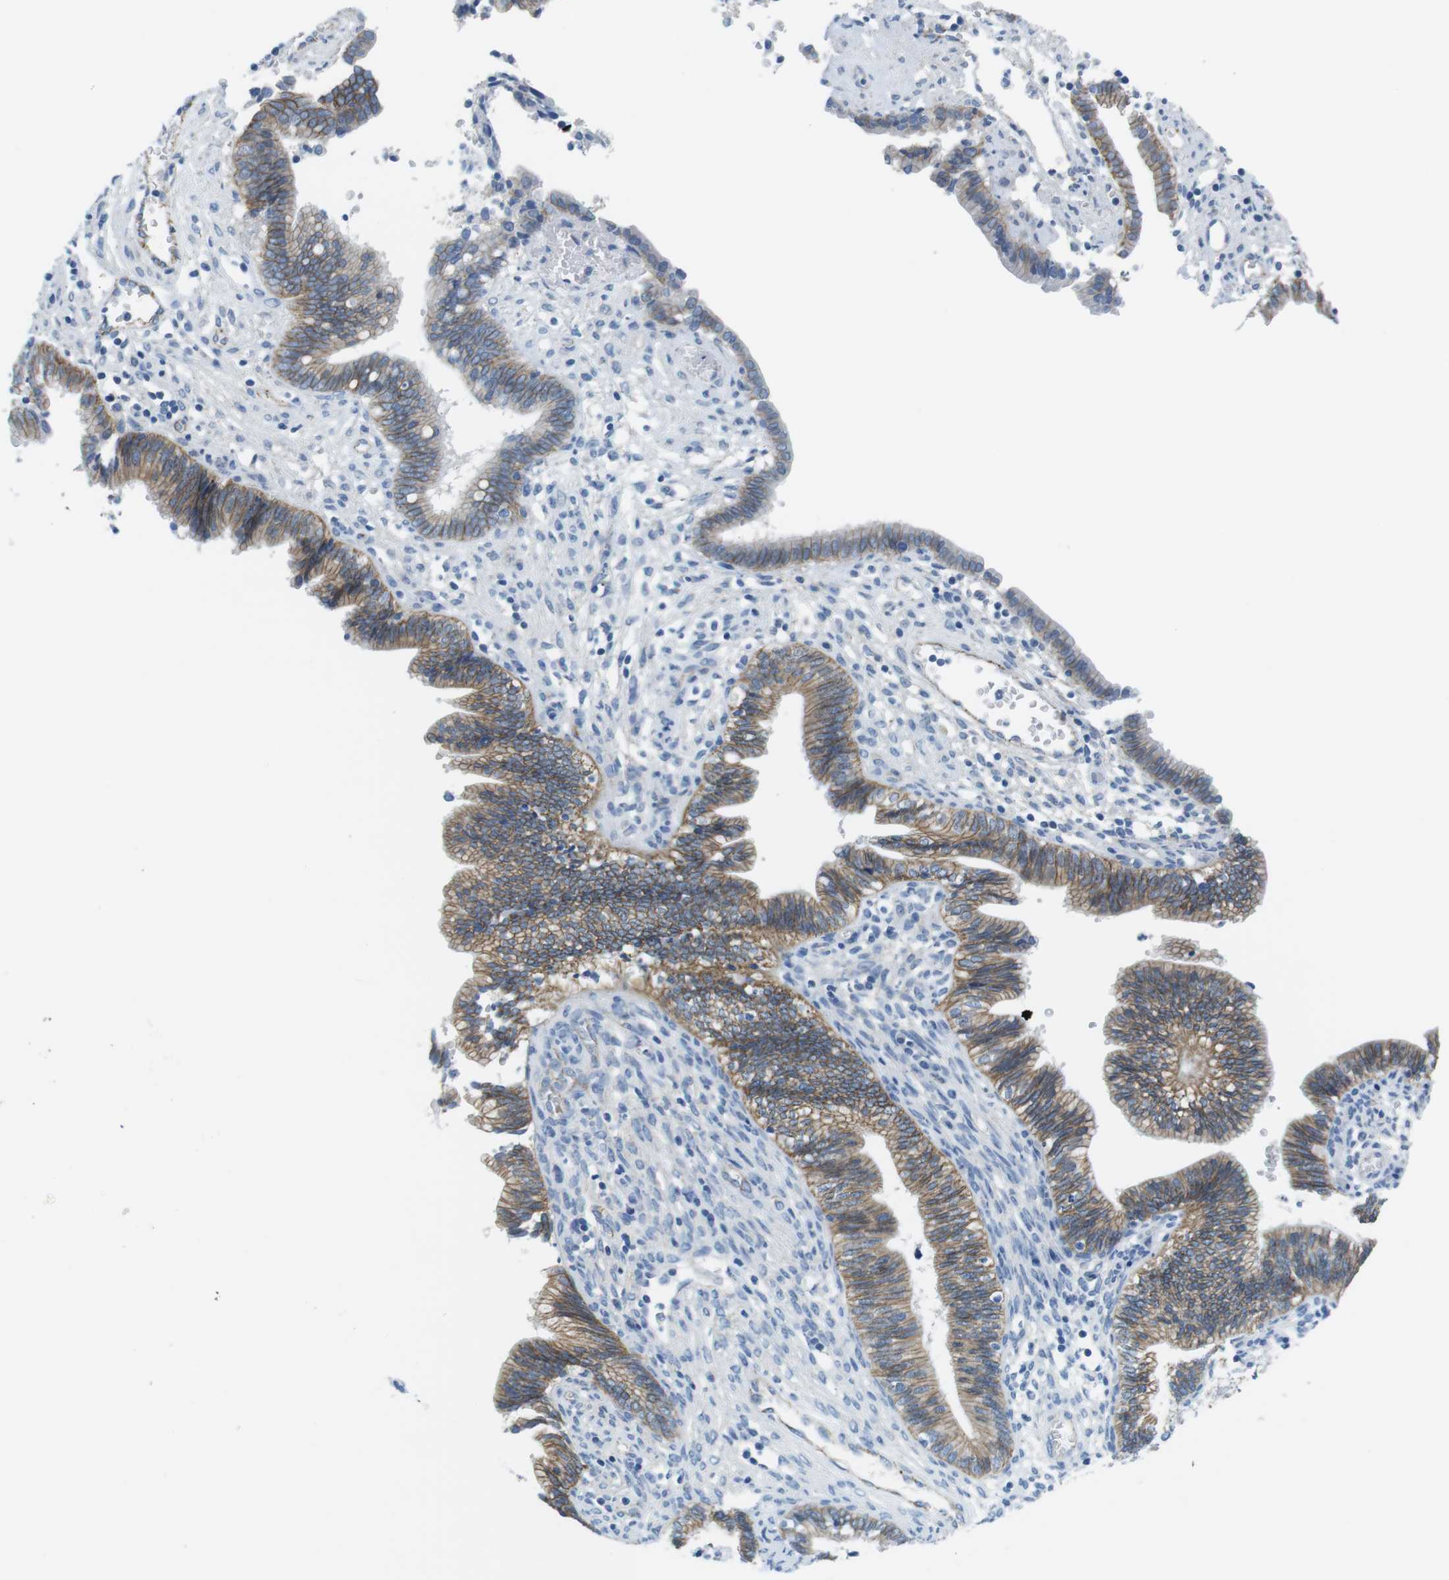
{"staining": {"intensity": "moderate", "quantity": ">75%", "location": "cytoplasmic/membranous"}, "tissue": "cervical cancer", "cell_type": "Tumor cells", "image_type": "cancer", "snomed": [{"axis": "morphology", "description": "Adenocarcinoma, NOS"}, {"axis": "topography", "description": "Cervix"}], "caption": "IHC of human adenocarcinoma (cervical) demonstrates medium levels of moderate cytoplasmic/membranous expression in about >75% of tumor cells. The staining is performed using DAB (3,3'-diaminobenzidine) brown chromogen to label protein expression. The nuclei are counter-stained blue using hematoxylin.", "gene": "SLC6A6", "patient": {"sex": "female", "age": 44}}